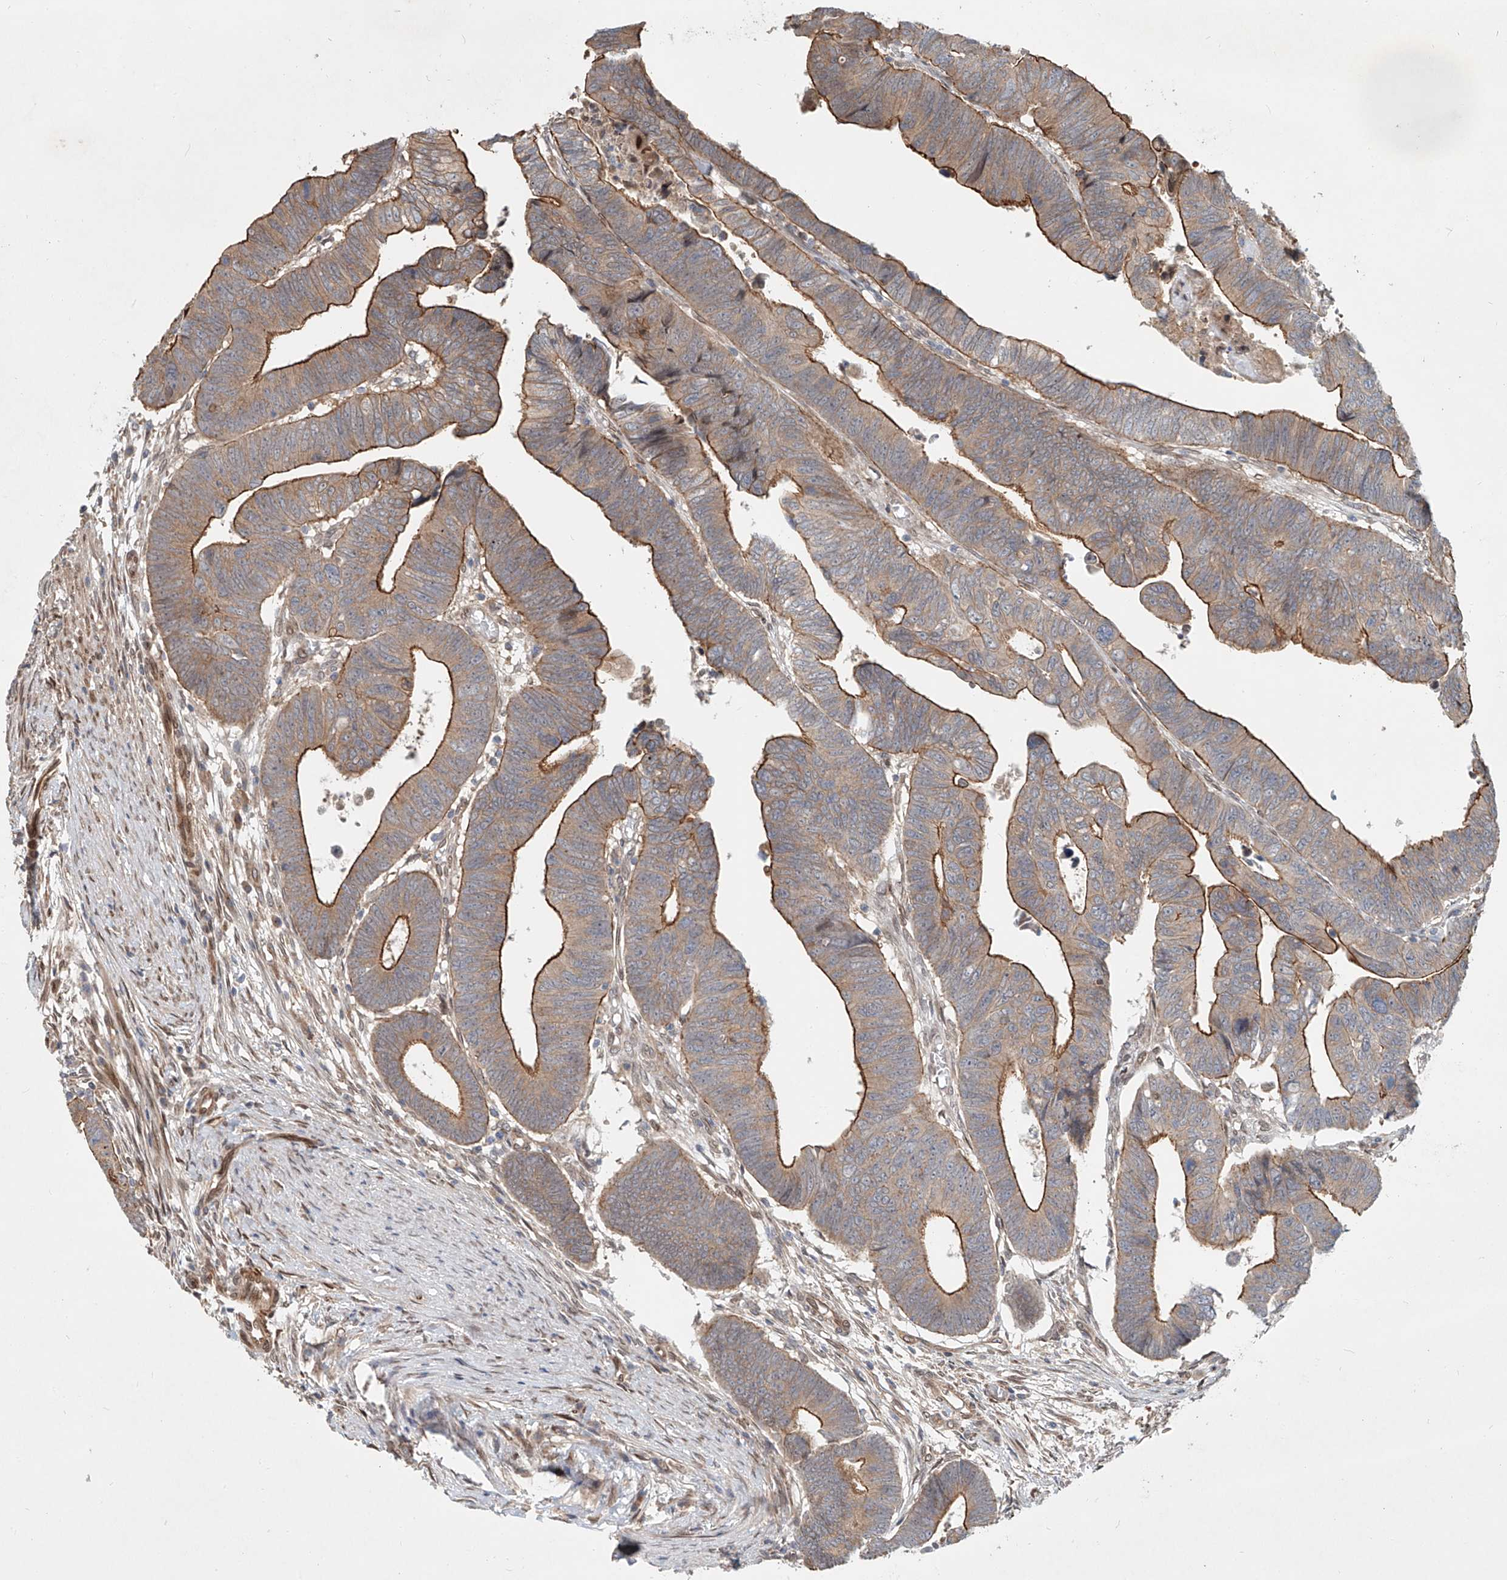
{"staining": {"intensity": "strong", "quantity": "25%-75%", "location": "cytoplasmic/membranous"}, "tissue": "colorectal cancer", "cell_type": "Tumor cells", "image_type": "cancer", "snomed": [{"axis": "morphology", "description": "Adenocarcinoma, NOS"}, {"axis": "topography", "description": "Rectum"}], "caption": "Protein staining reveals strong cytoplasmic/membranous staining in about 25%-75% of tumor cells in colorectal cancer (adenocarcinoma).", "gene": "SASH1", "patient": {"sex": "female", "age": 65}}